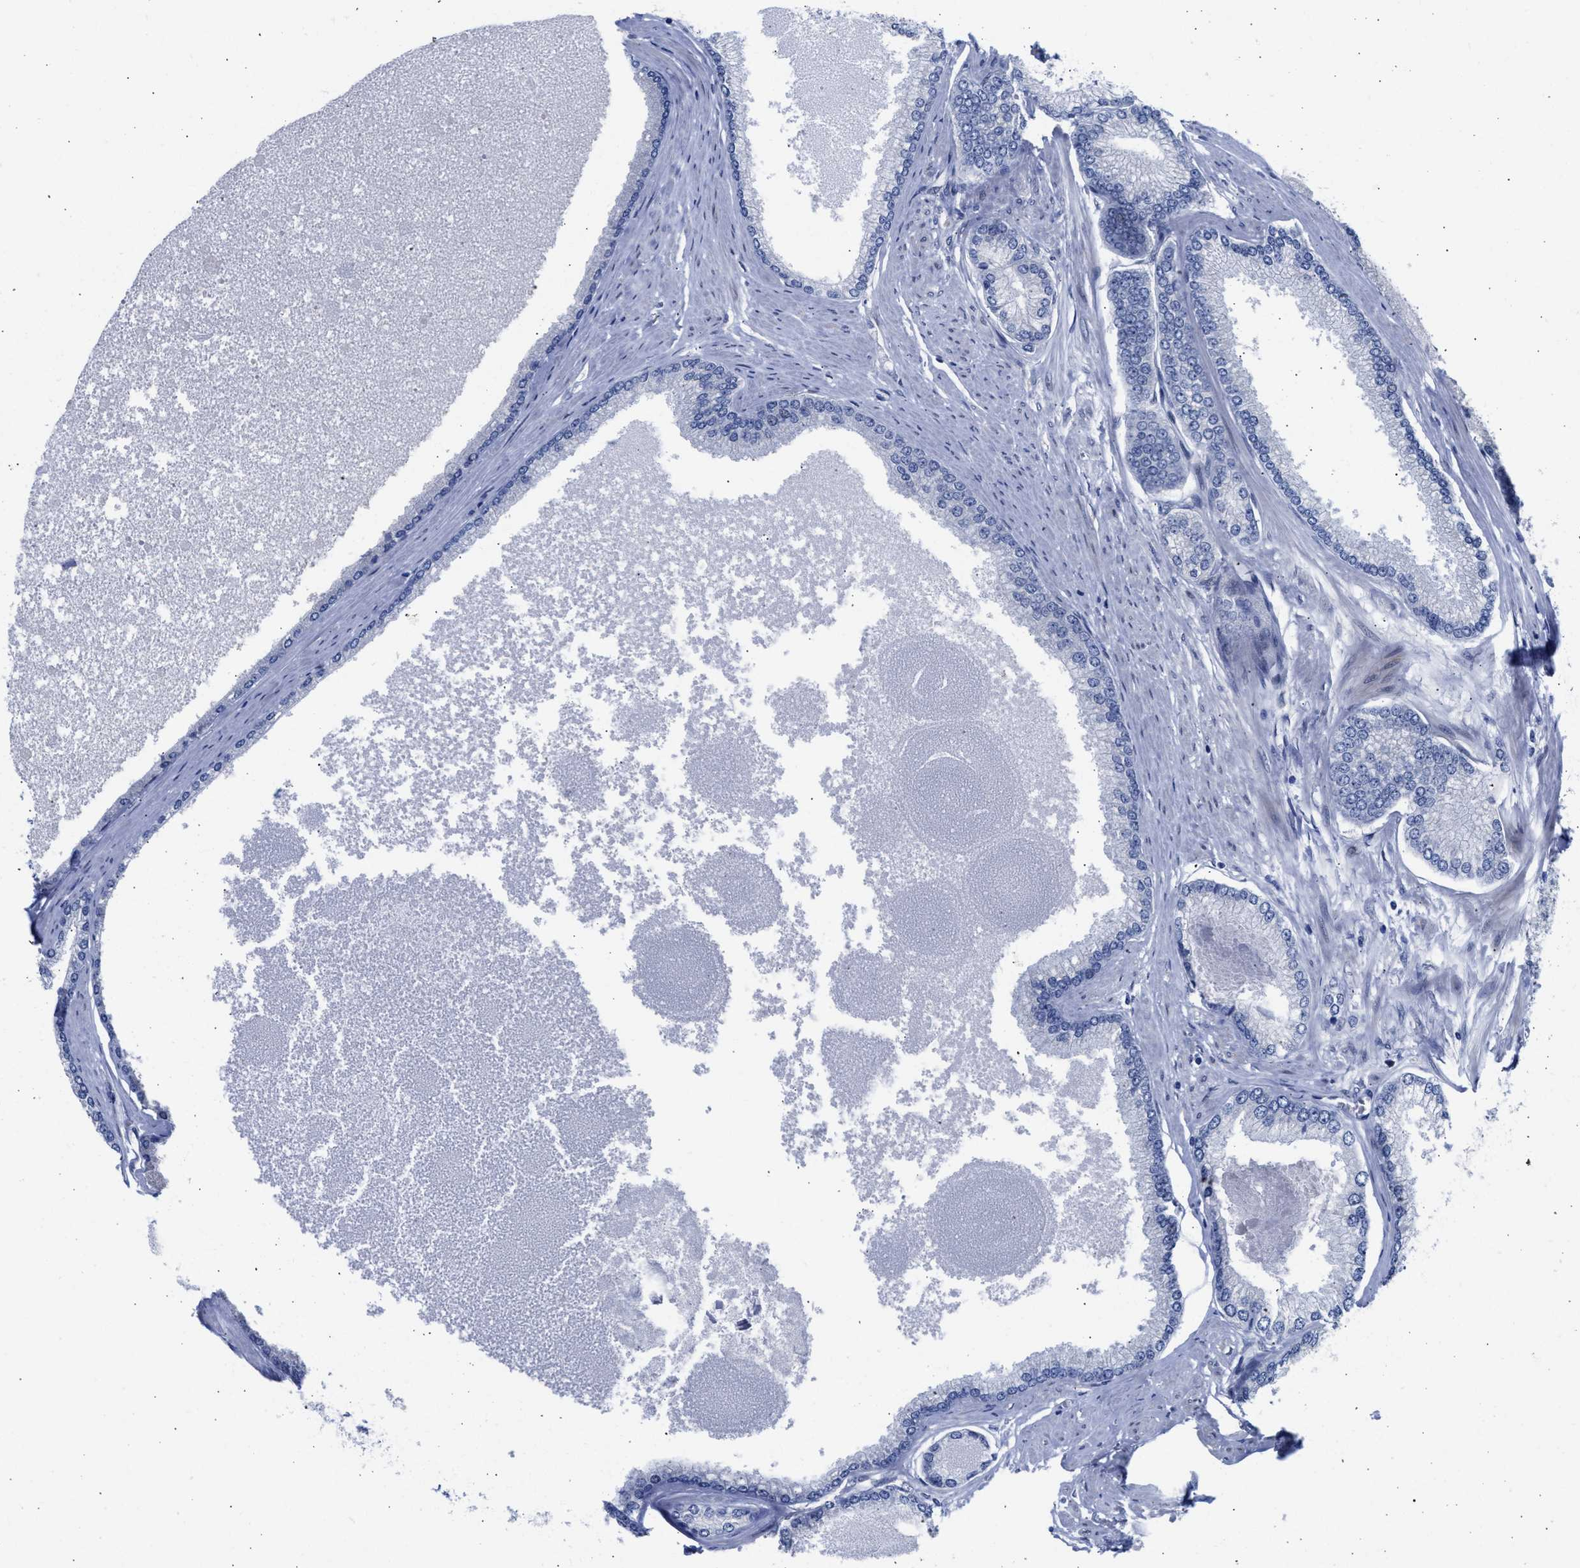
{"staining": {"intensity": "negative", "quantity": "none", "location": "none"}, "tissue": "prostate cancer", "cell_type": "Tumor cells", "image_type": "cancer", "snomed": [{"axis": "morphology", "description": "Adenocarcinoma, High grade"}, {"axis": "topography", "description": "Prostate"}], "caption": "The IHC histopathology image has no significant staining in tumor cells of prostate cancer (high-grade adenocarcinoma) tissue.", "gene": "NUP35", "patient": {"sex": "male", "age": 61}}